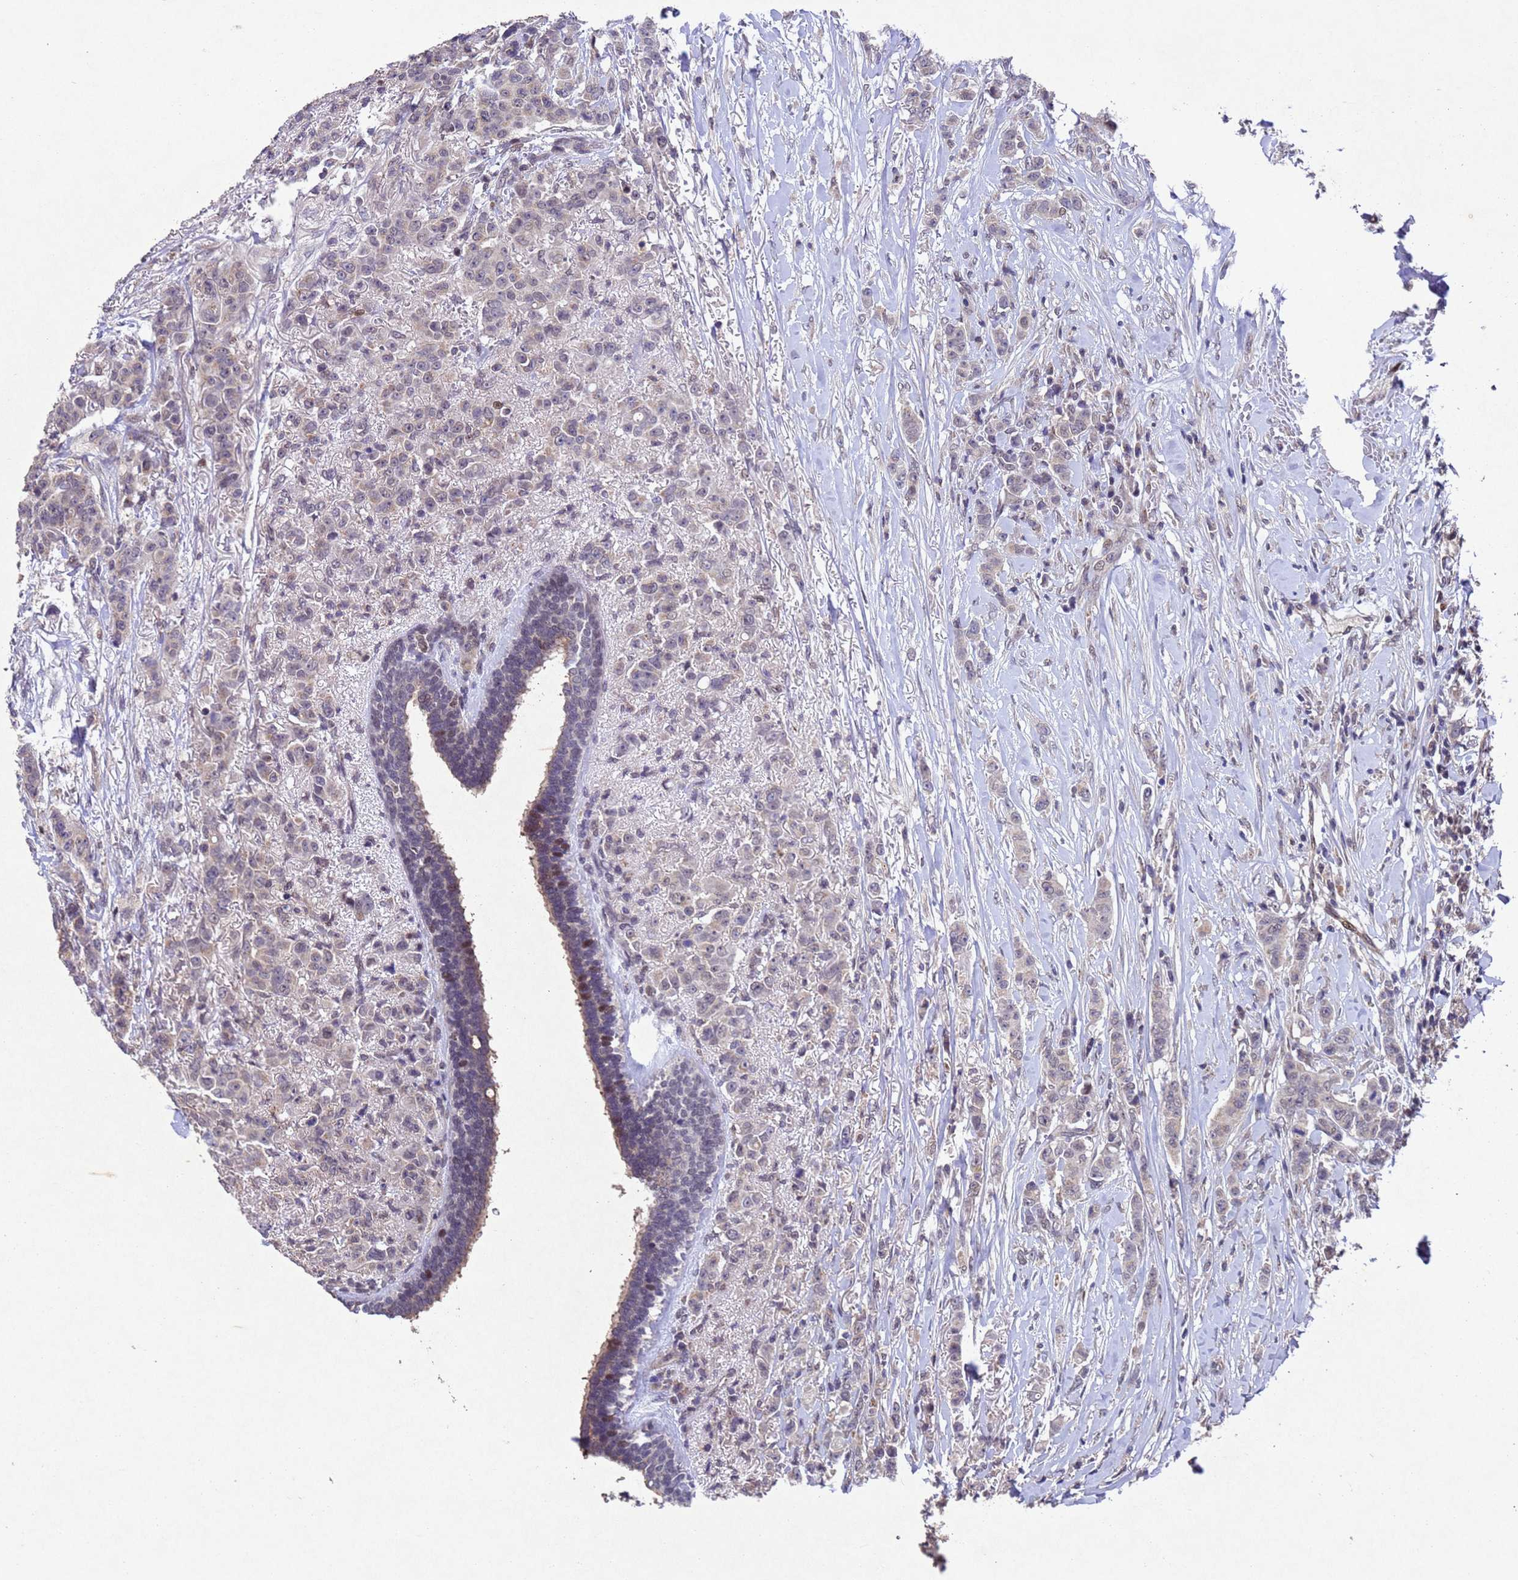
{"staining": {"intensity": "weak", "quantity": "<25%", "location": "cytoplasmic/membranous,nuclear"}, "tissue": "breast cancer", "cell_type": "Tumor cells", "image_type": "cancer", "snomed": [{"axis": "morphology", "description": "Duct carcinoma"}, {"axis": "topography", "description": "Breast"}], "caption": "IHC of intraductal carcinoma (breast) displays no staining in tumor cells. (Brightfield microscopy of DAB (3,3'-diaminobenzidine) IHC at high magnification).", "gene": "TBK1", "patient": {"sex": "female", "age": 40}}